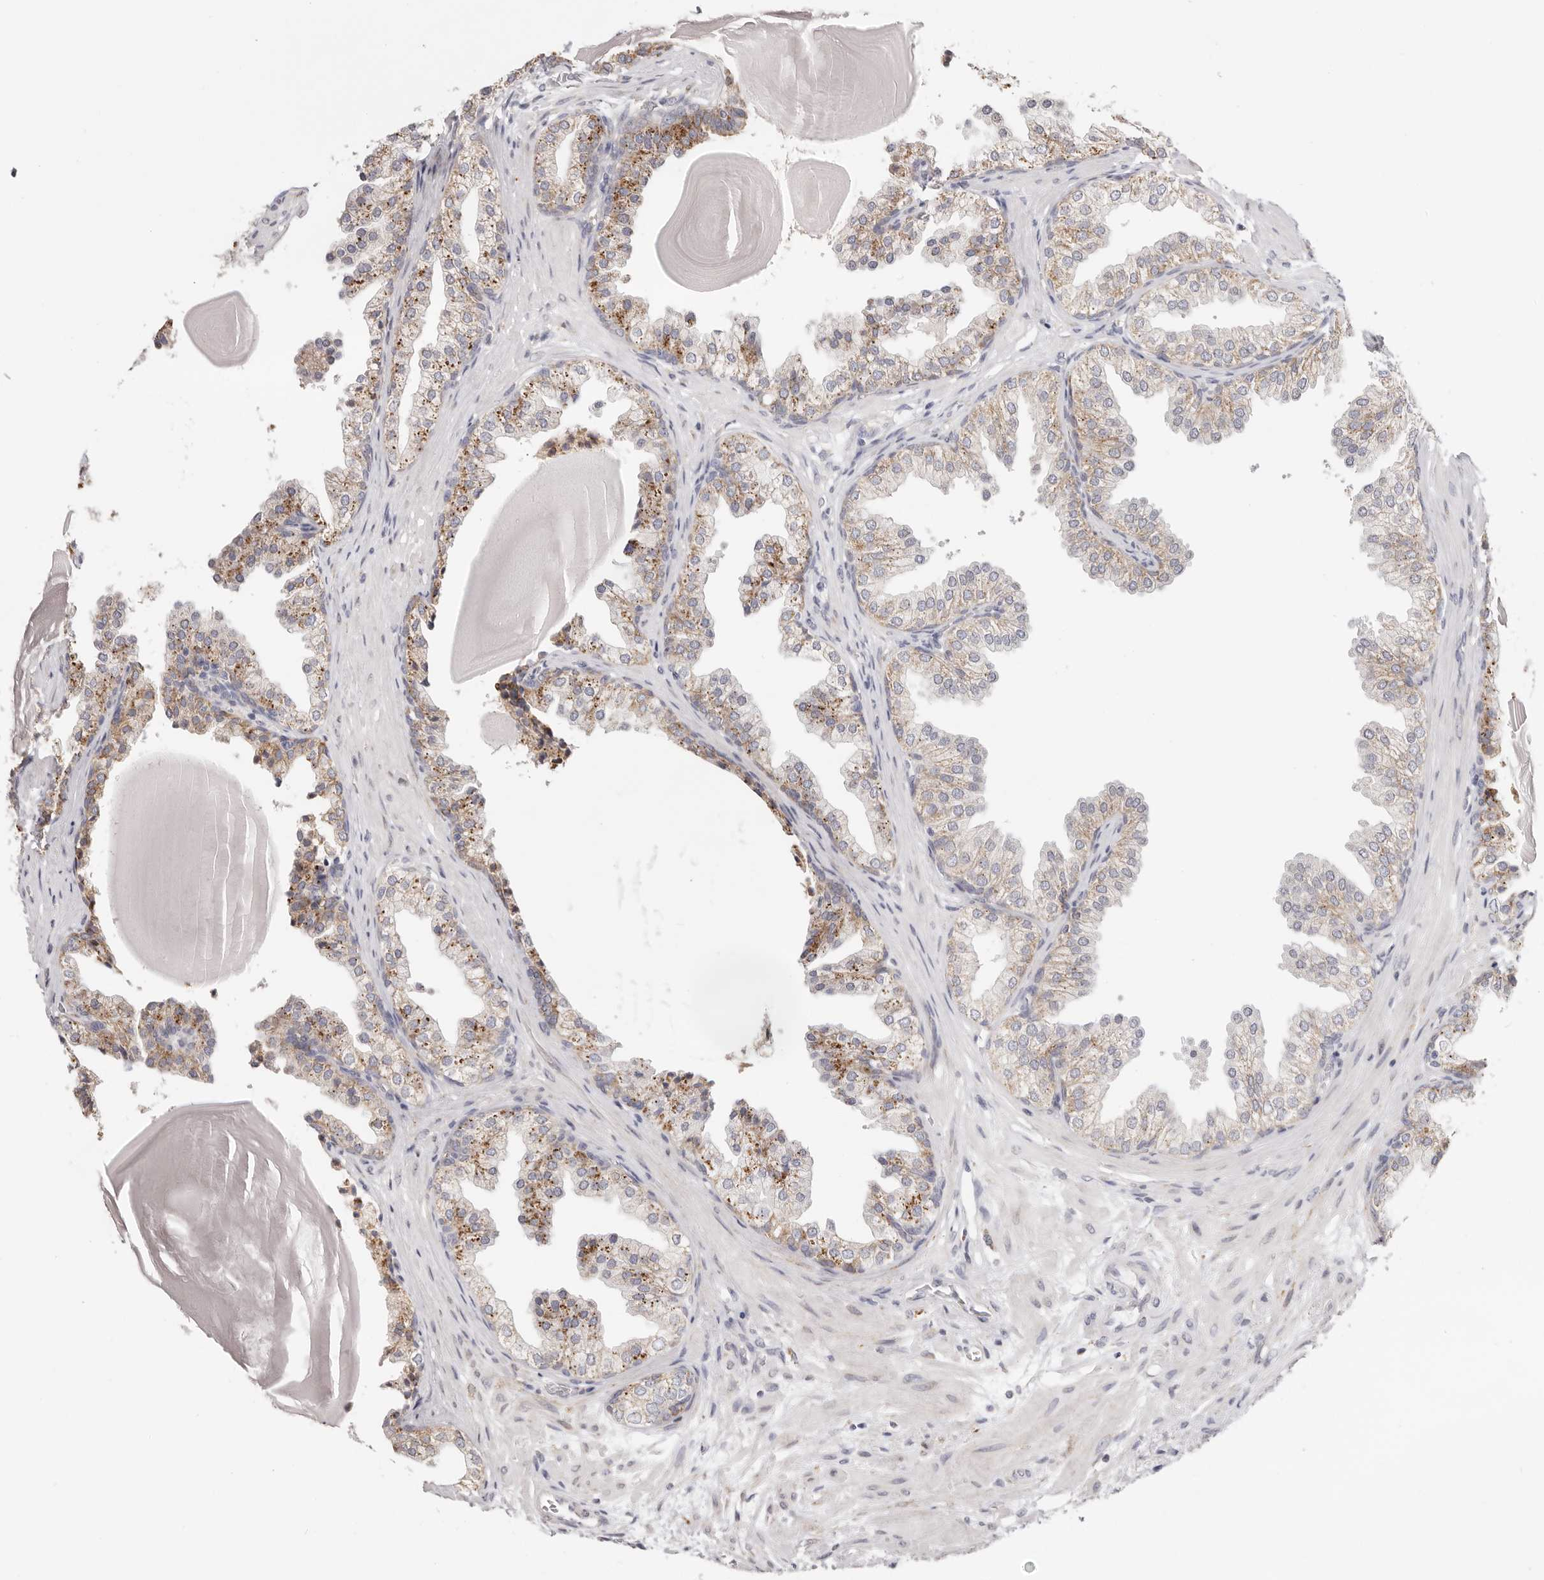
{"staining": {"intensity": "moderate", "quantity": "25%-75%", "location": "cytoplasmic/membranous"}, "tissue": "prostate", "cell_type": "Glandular cells", "image_type": "normal", "snomed": [{"axis": "morphology", "description": "Normal tissue, NOS"}, {"axis": "topography", "description": "Prostate"}], "caption": "Protein expression analysis of normal human prostate reveals moderate cytoplasmic/membranous positivity in approximately 25%-75% of glandular cells. The protein of interest is stained brown, and the nuclei are stained in blue (DAB IHC with brightfield microscopy, high magnification).", "gene": "IL32", "patient": {"sex": "male", "age": 48}}